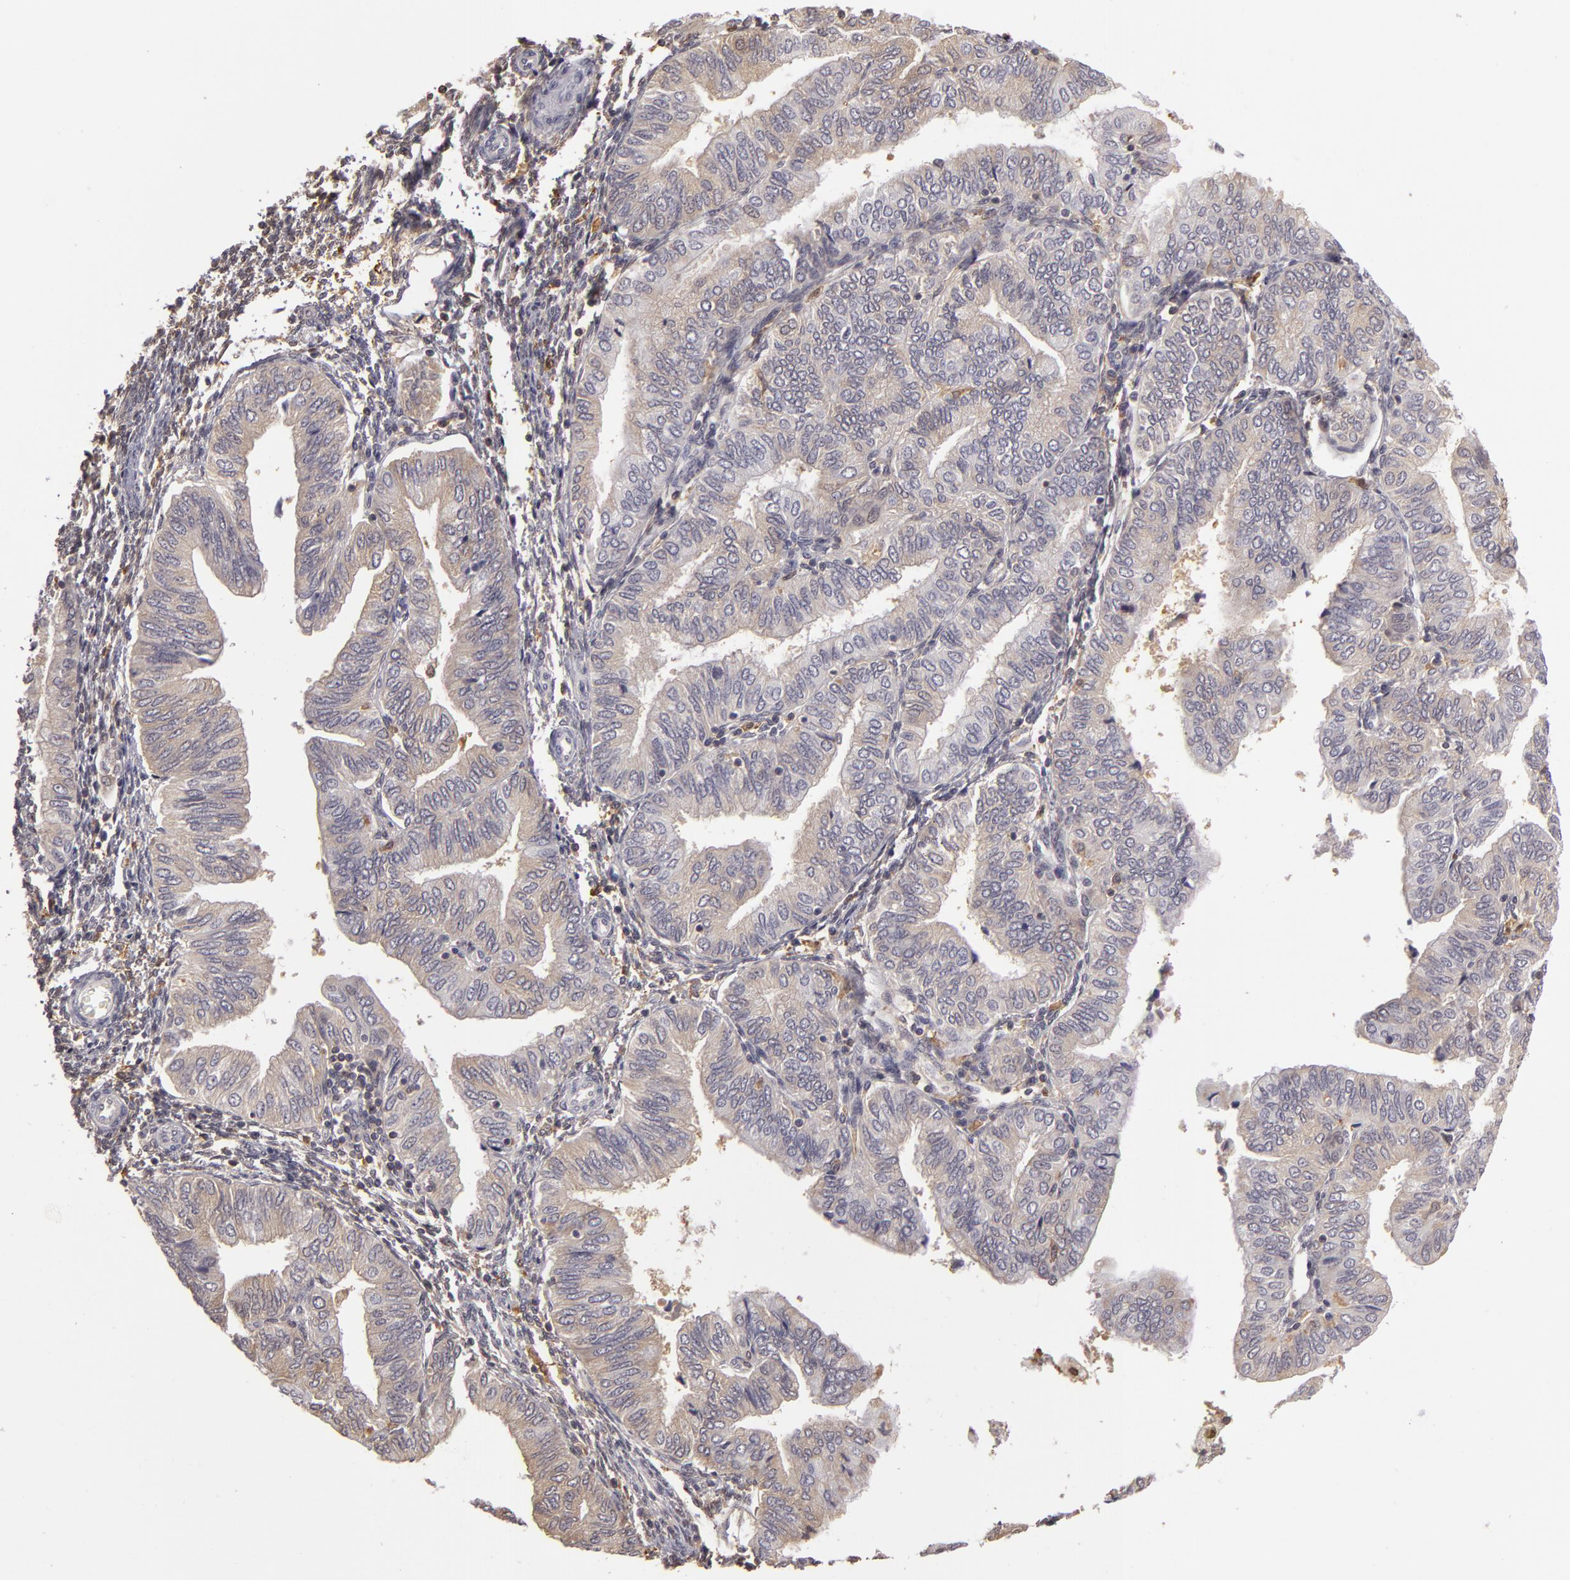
{"staining": {"intensity": "negative", "quantity": "none", "location": "none"}, "tissue": "endometrial cancer", "cell_type": "Tumor cells", "image_type": "cancer", "snomed": [{"axis": "morphology", "description": "Adenocarcinoma, NOS"}, {"axis": "topography", "description": "Endometrium"}], "caption": "High power microscopy image of an immunohistochemistry (IHC) photomicrograph of endometrial cancer (adenocarcinoma), revealing no significant staining in tumor cells.", "gene": "GNPDA1", "patient": {"sex": "female", "age": 51}}